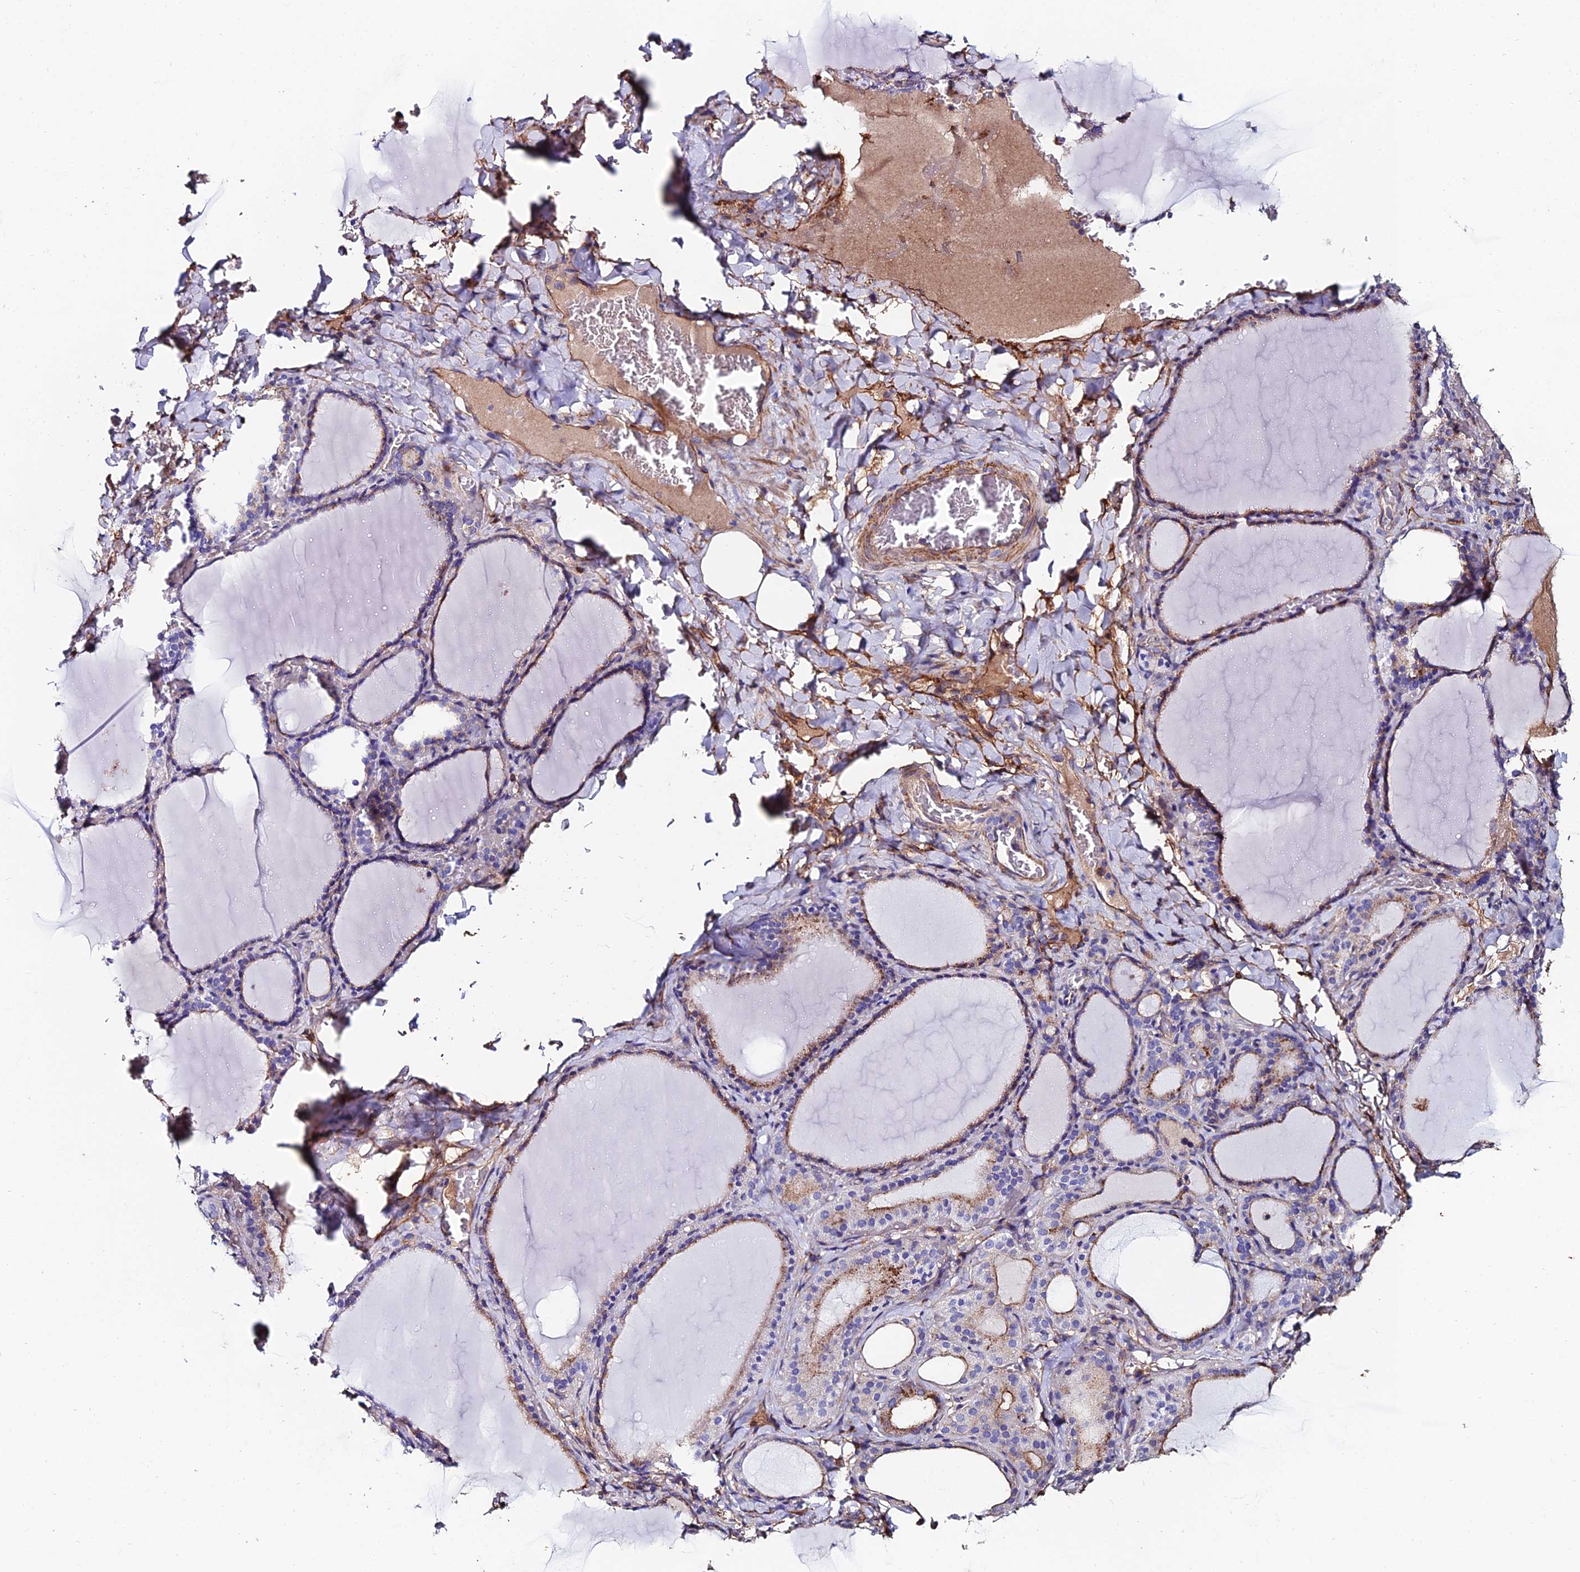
{"staining": {"intensity": "moderate", "quantity": "<25%", "location": "cytoplasmic/membranous"}, "tissue": "thyroid gland", "cell_type": "Glandular cells", "image_type": "normal", "snomed": [{"axis": "morphology", "description": "Normal tissue, NOS"}, {"axis": "topography", "description": "Thyroid gland"}], "caption": "A brown stain highlights moderate cytoplasmic/membranous positivity of a protein in glandular cells of benign thyroid gland.", "gene": "C6", "patient": {"sex": "female", "age": 39}}